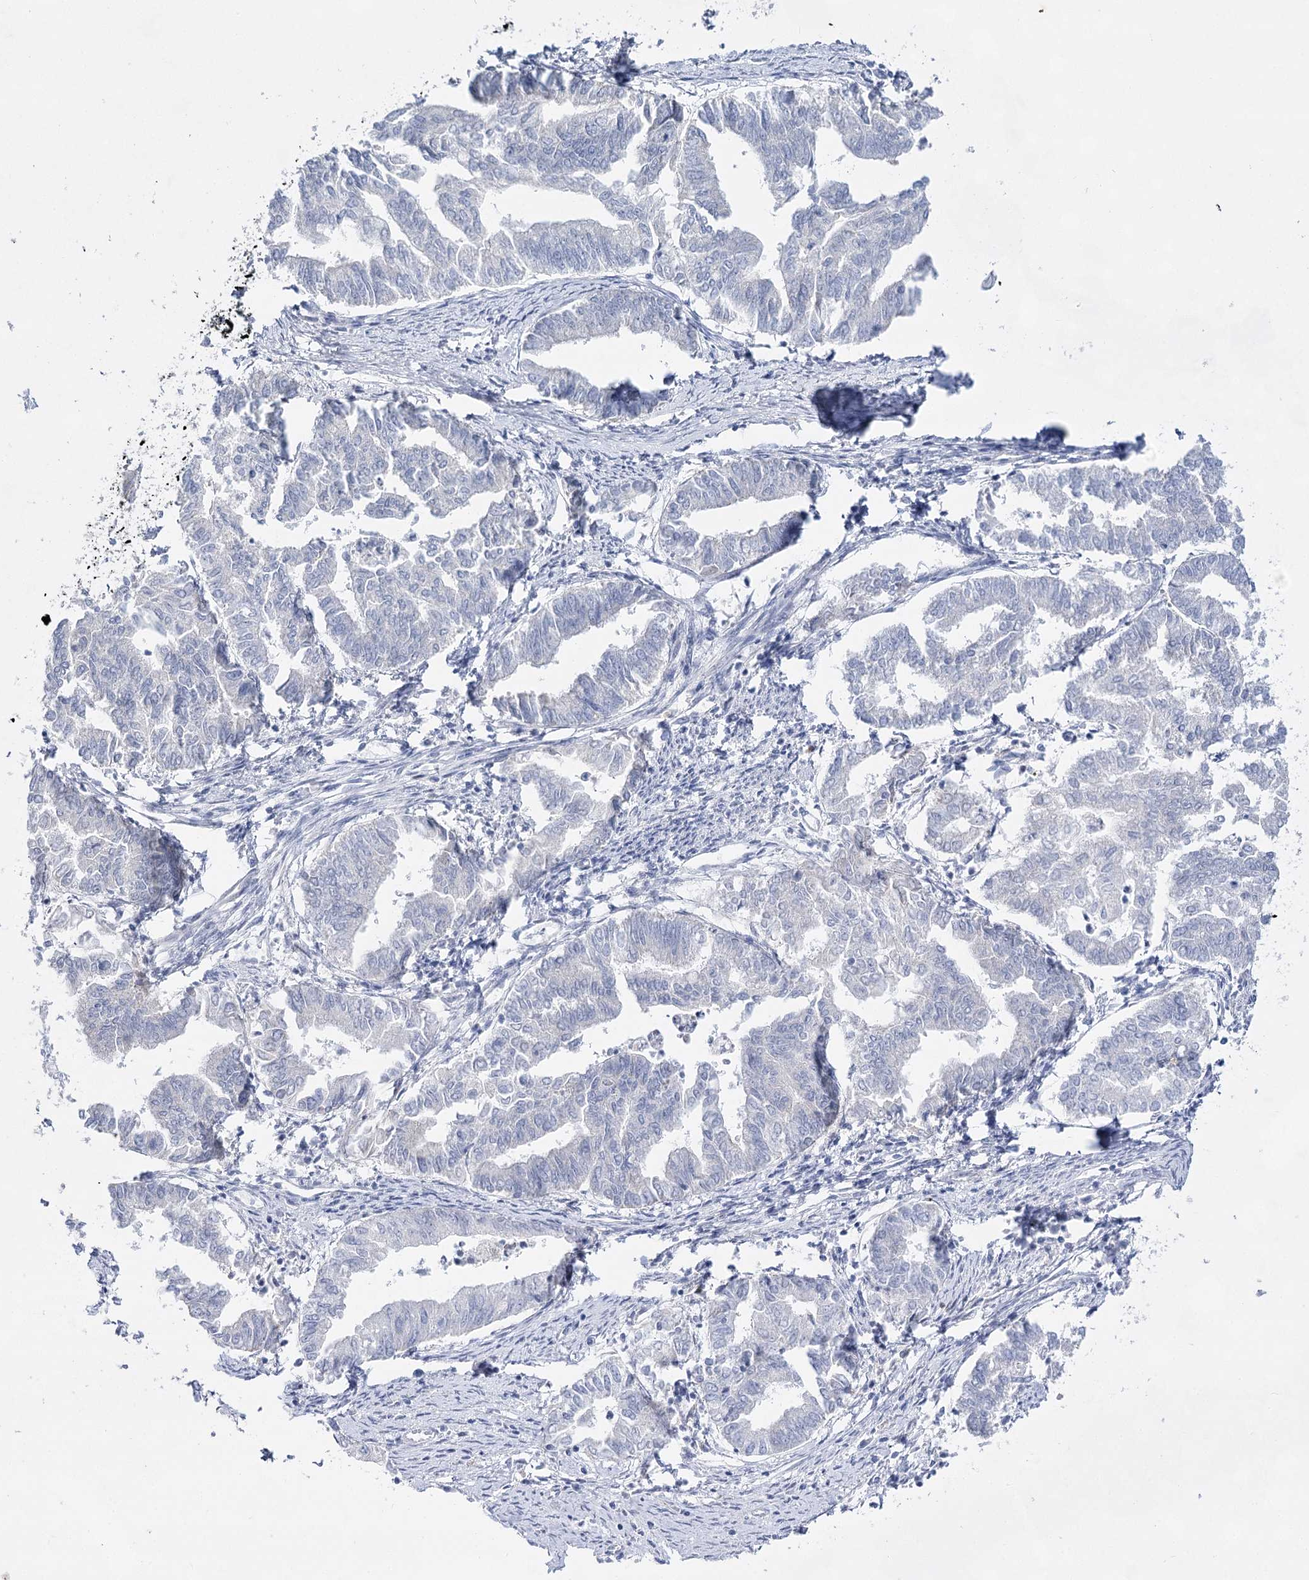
{"staining": {"intensity": "negative", "quantity": "none", "location": "none"}, "tissue": "endometrial cancer", "cell_type": "Tumor cells", "image_type": "cancer", "snomed": [{"axis": "morphology", "description": "Adenocarcinoma, NOS"}, {"axis": "topography", "description": "Endometrium"}], "caption": "Immunohistochemistry (IHC) histopathology image of neoplastic tissue: endometrial cancer stained with DAB exhibits no significant protein expression in tumor cells.", "gene": "BPHL", "patient": {"sex": "female", "age": 79}}